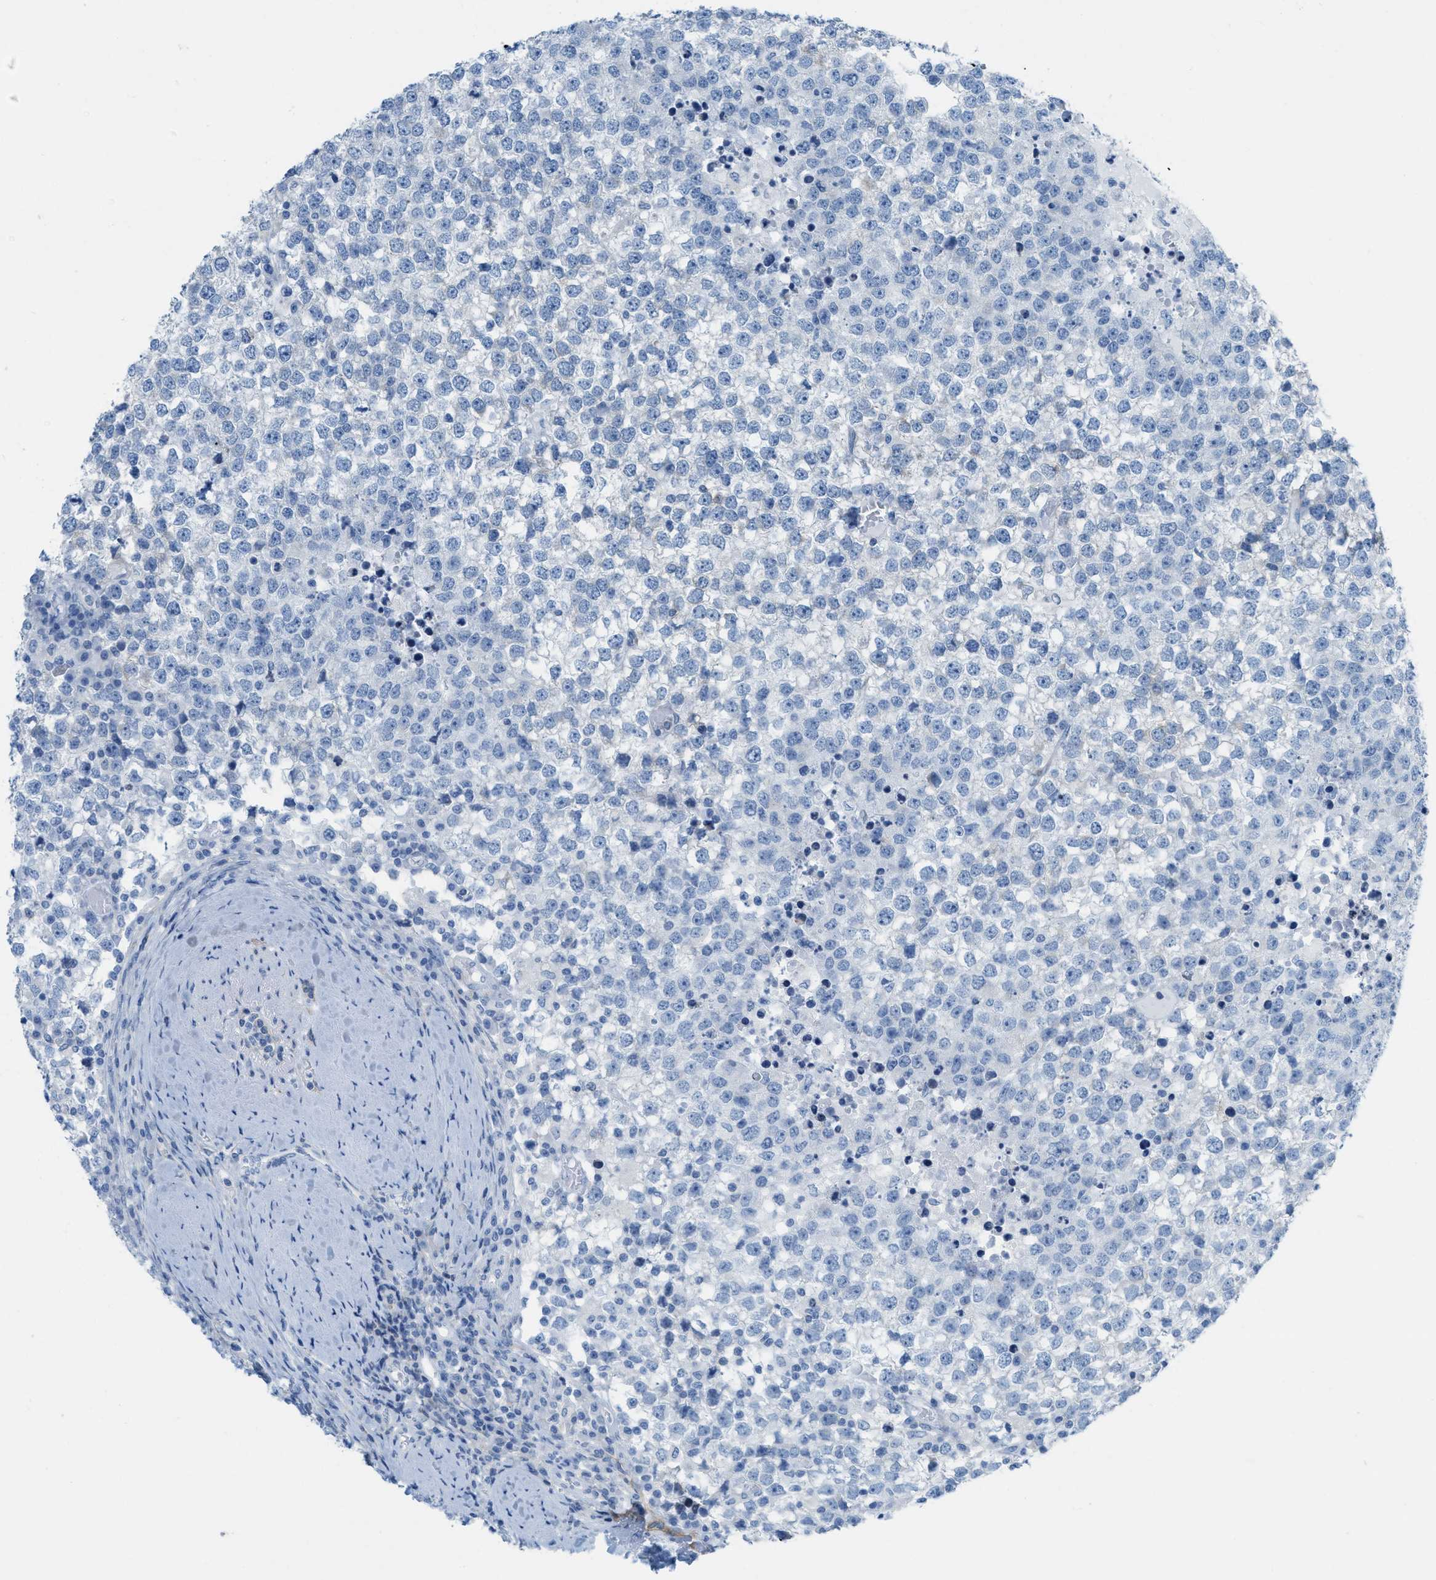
{"staining": {"intensity": "negative", "quantity": "none", "location": "none"}, "tissue": "testis cancer", "cell_type": "Tumor cells", "image_type": "cancer", "snomed": [{"axis": "morphology", "description": "Seminoma, NOS"}, {"axis": "topography", "description": "Testis"}], "caption": "IHC image of neoplastic tissue: human testis cancer (seminoma) stained with DAB shows no significant protein expression in tumor cells.", "gene": "ASGR1", "patient": {"sex": "male", "age": 65}}